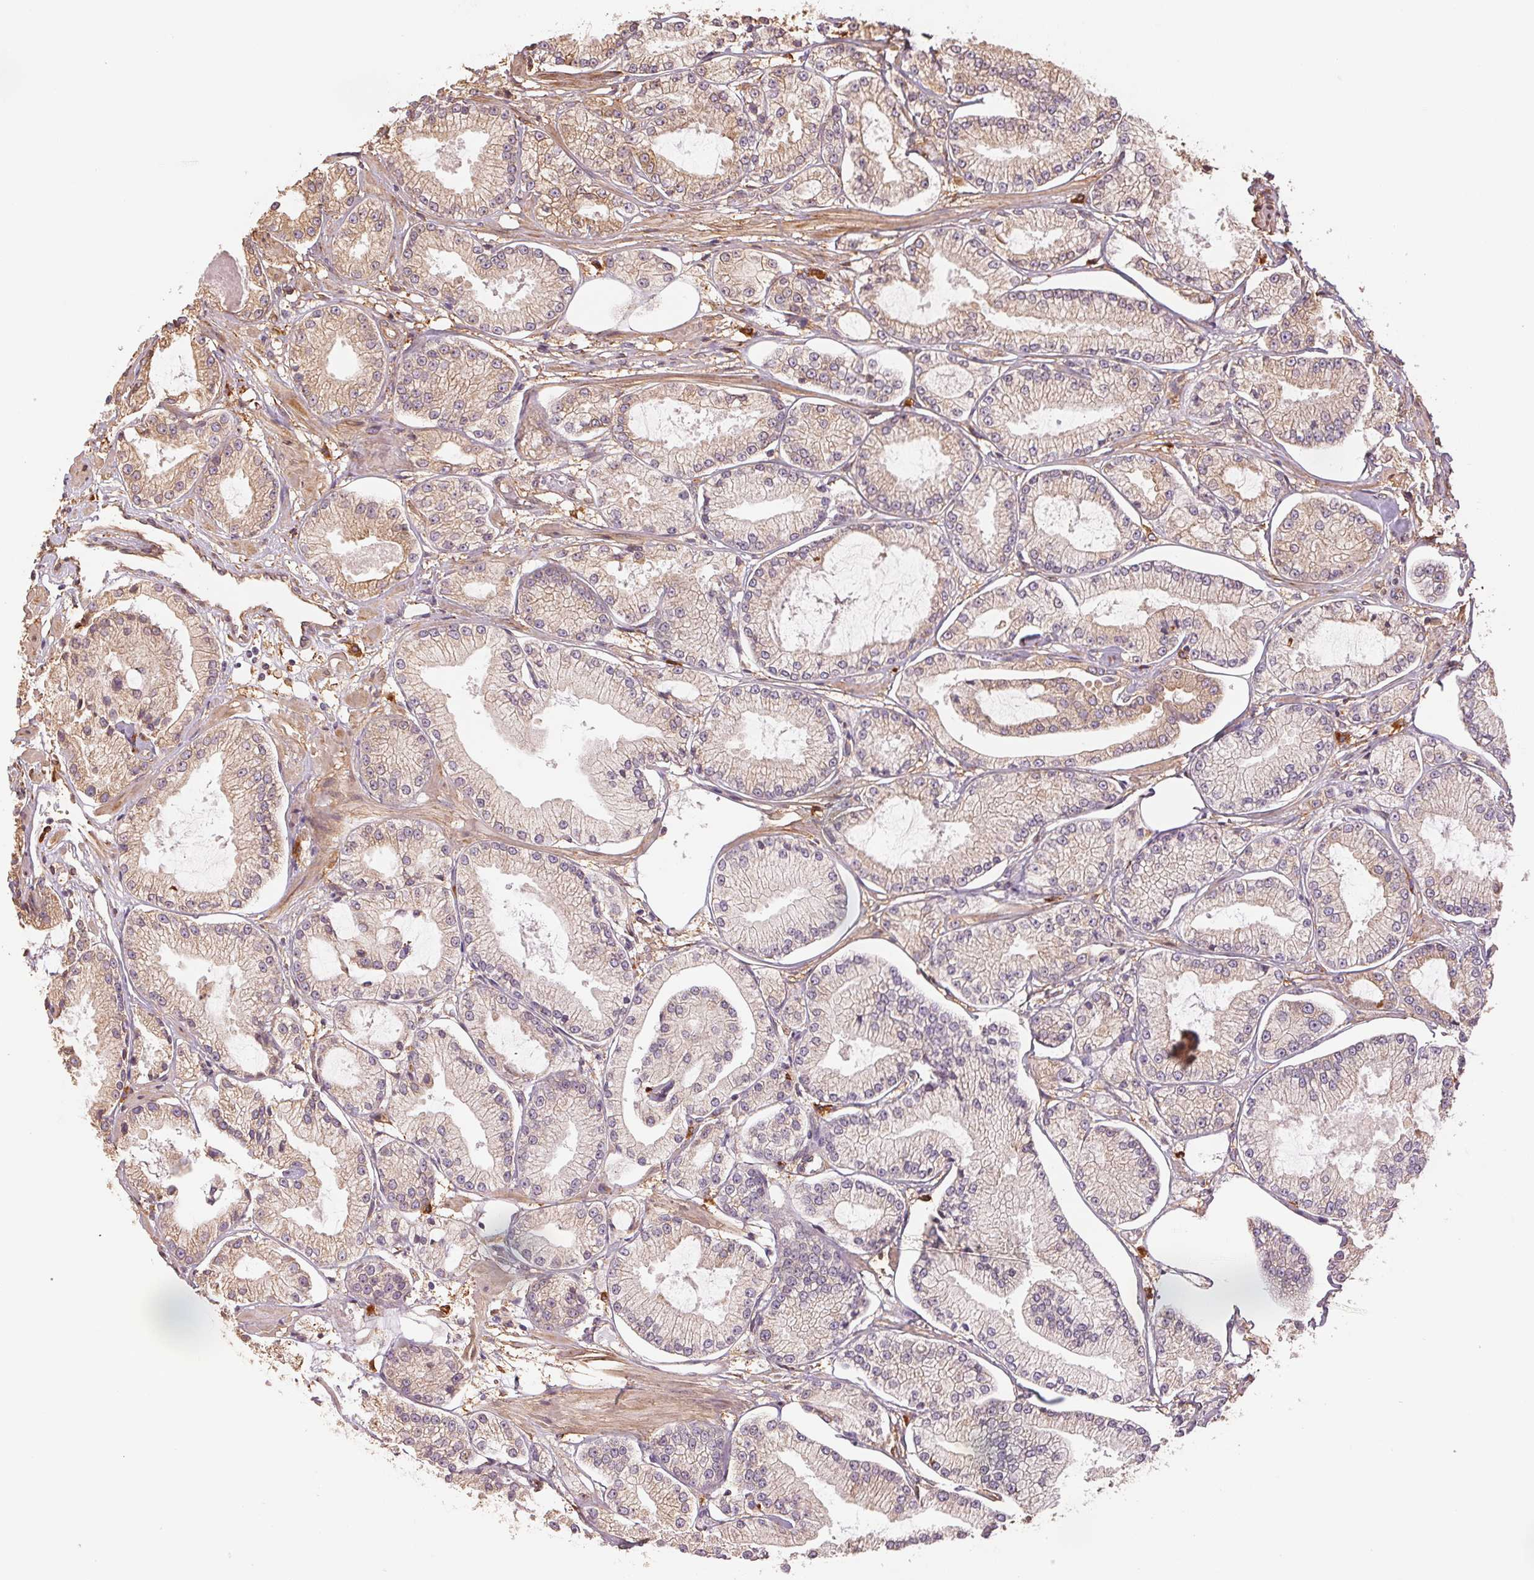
{"staining": {"intensity": "moderate", "quantity": "25%-75%", "location": "cytoplasmic/membranous"}, "tissue": "prostate cancer", "cell_type": "Tumor cells", "image_type": "cancer", "snomed": [{"axis": "morphology", "description": "Adenocarcinoma, Low grade"}, {"axis": "topography", "description": "Prostate"}], "caption": "Immunohistochemical staining of low-grade adenocarcinoma (prostate) reveals moderate cytoplasmic/membranous protein positivity in approximately 25%-75% of tumor cells. (DAB (3,3'-diaminobenzidine) IHC, brown staining for protein, blue staining for nuclei).", "gene": "C6orf163", "patient": {"sex": "male", "age": 55}}